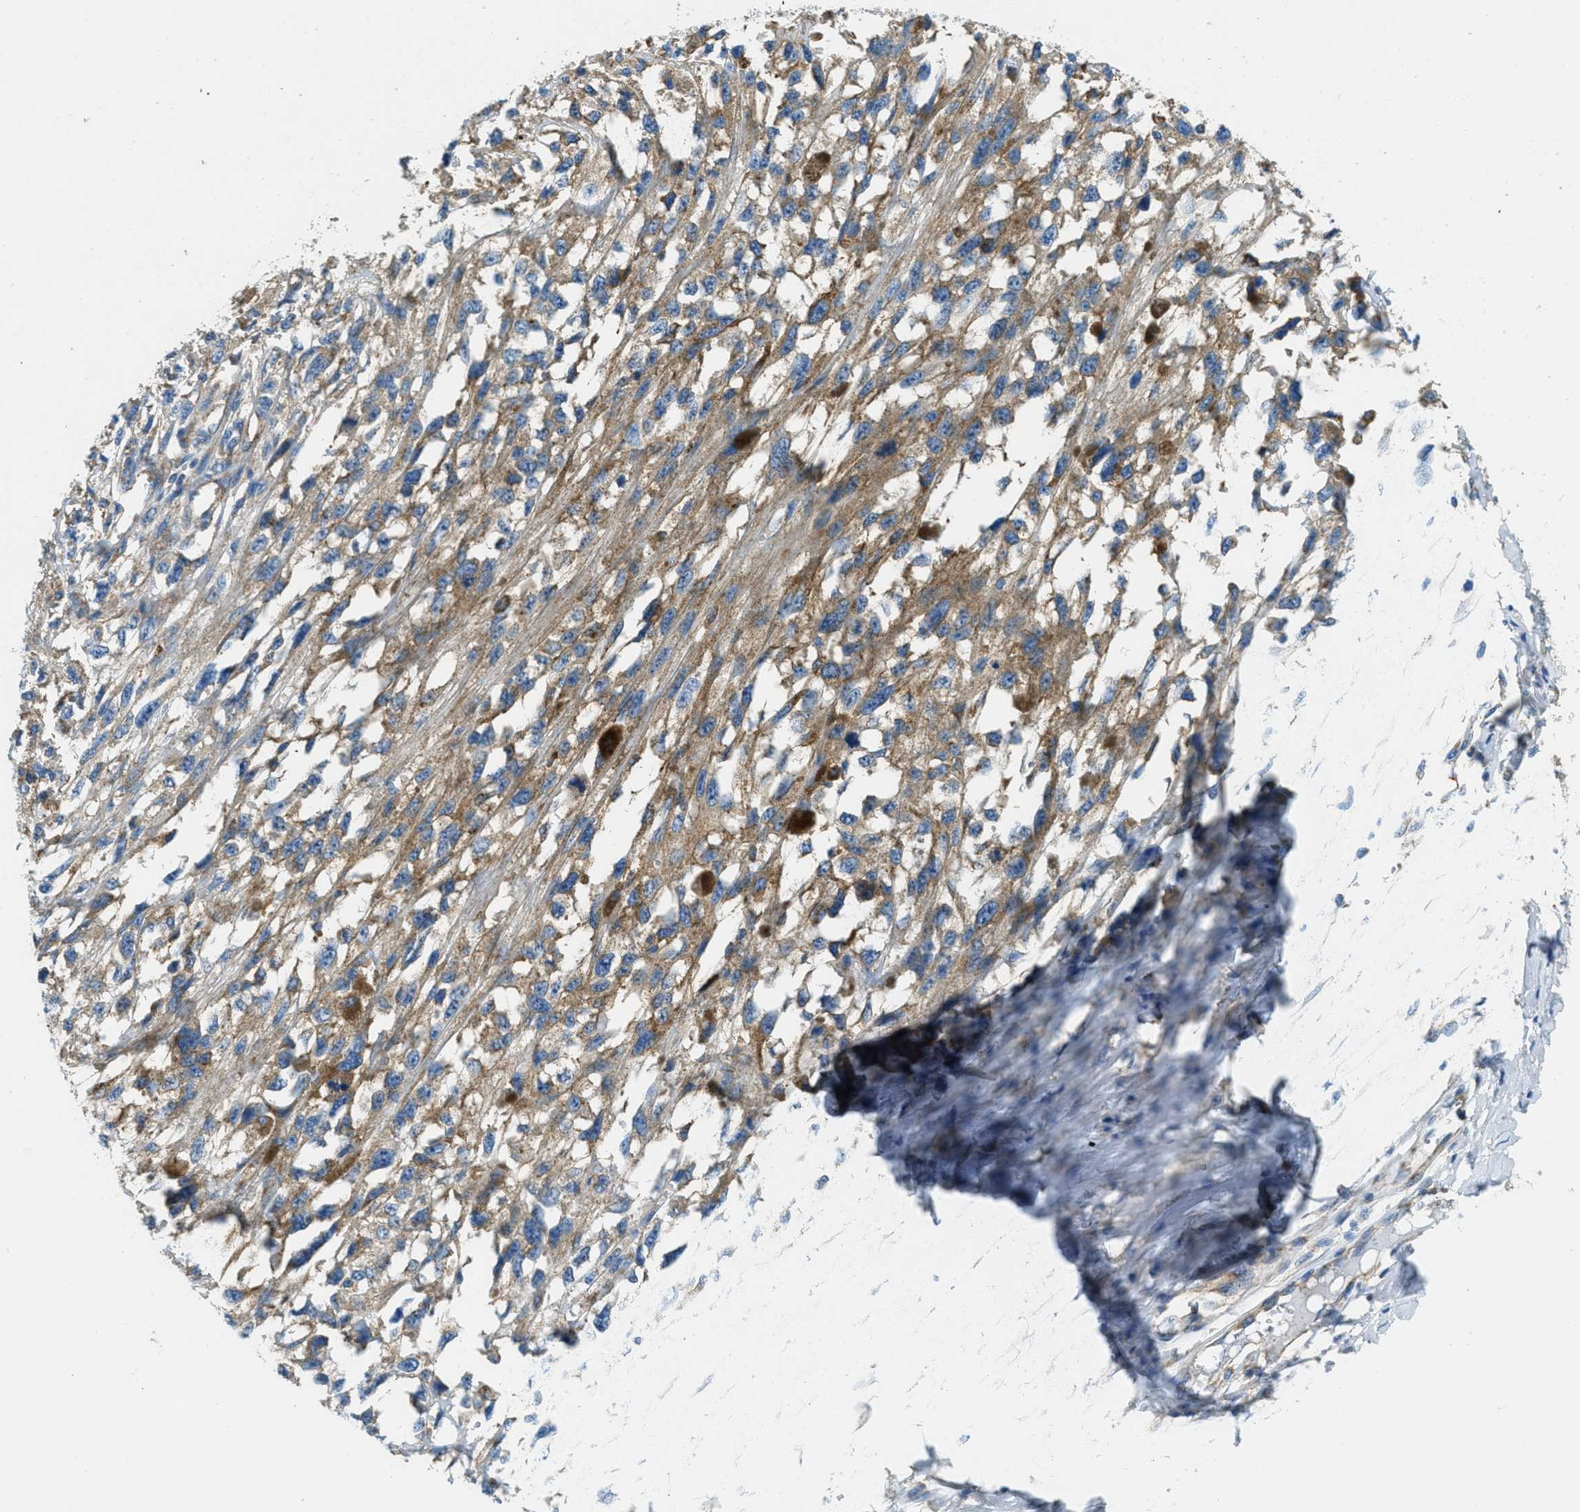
{"staining": {"intensity": "moderate", "quantity": ">75%", "location": "cytoplasmic/membranous"}, "tissue": "melanoma", "cell_type": "Tumor cells", "image_type": "cancer", "snomed": [{"axis": "morphology", "description": "Malignant melanoma, Metastatic site"}, {"axis": "topography", "description": "Lymph node"}], "caption": "Approximately >75% of tumor cells in human melanoma demonstrate moderate cytoplasmic/membranous protein positivity as visualized by brown immunohistochemical staining.", "gene": "AP2B1", "patient": {"sex": "male", "age": 59}}